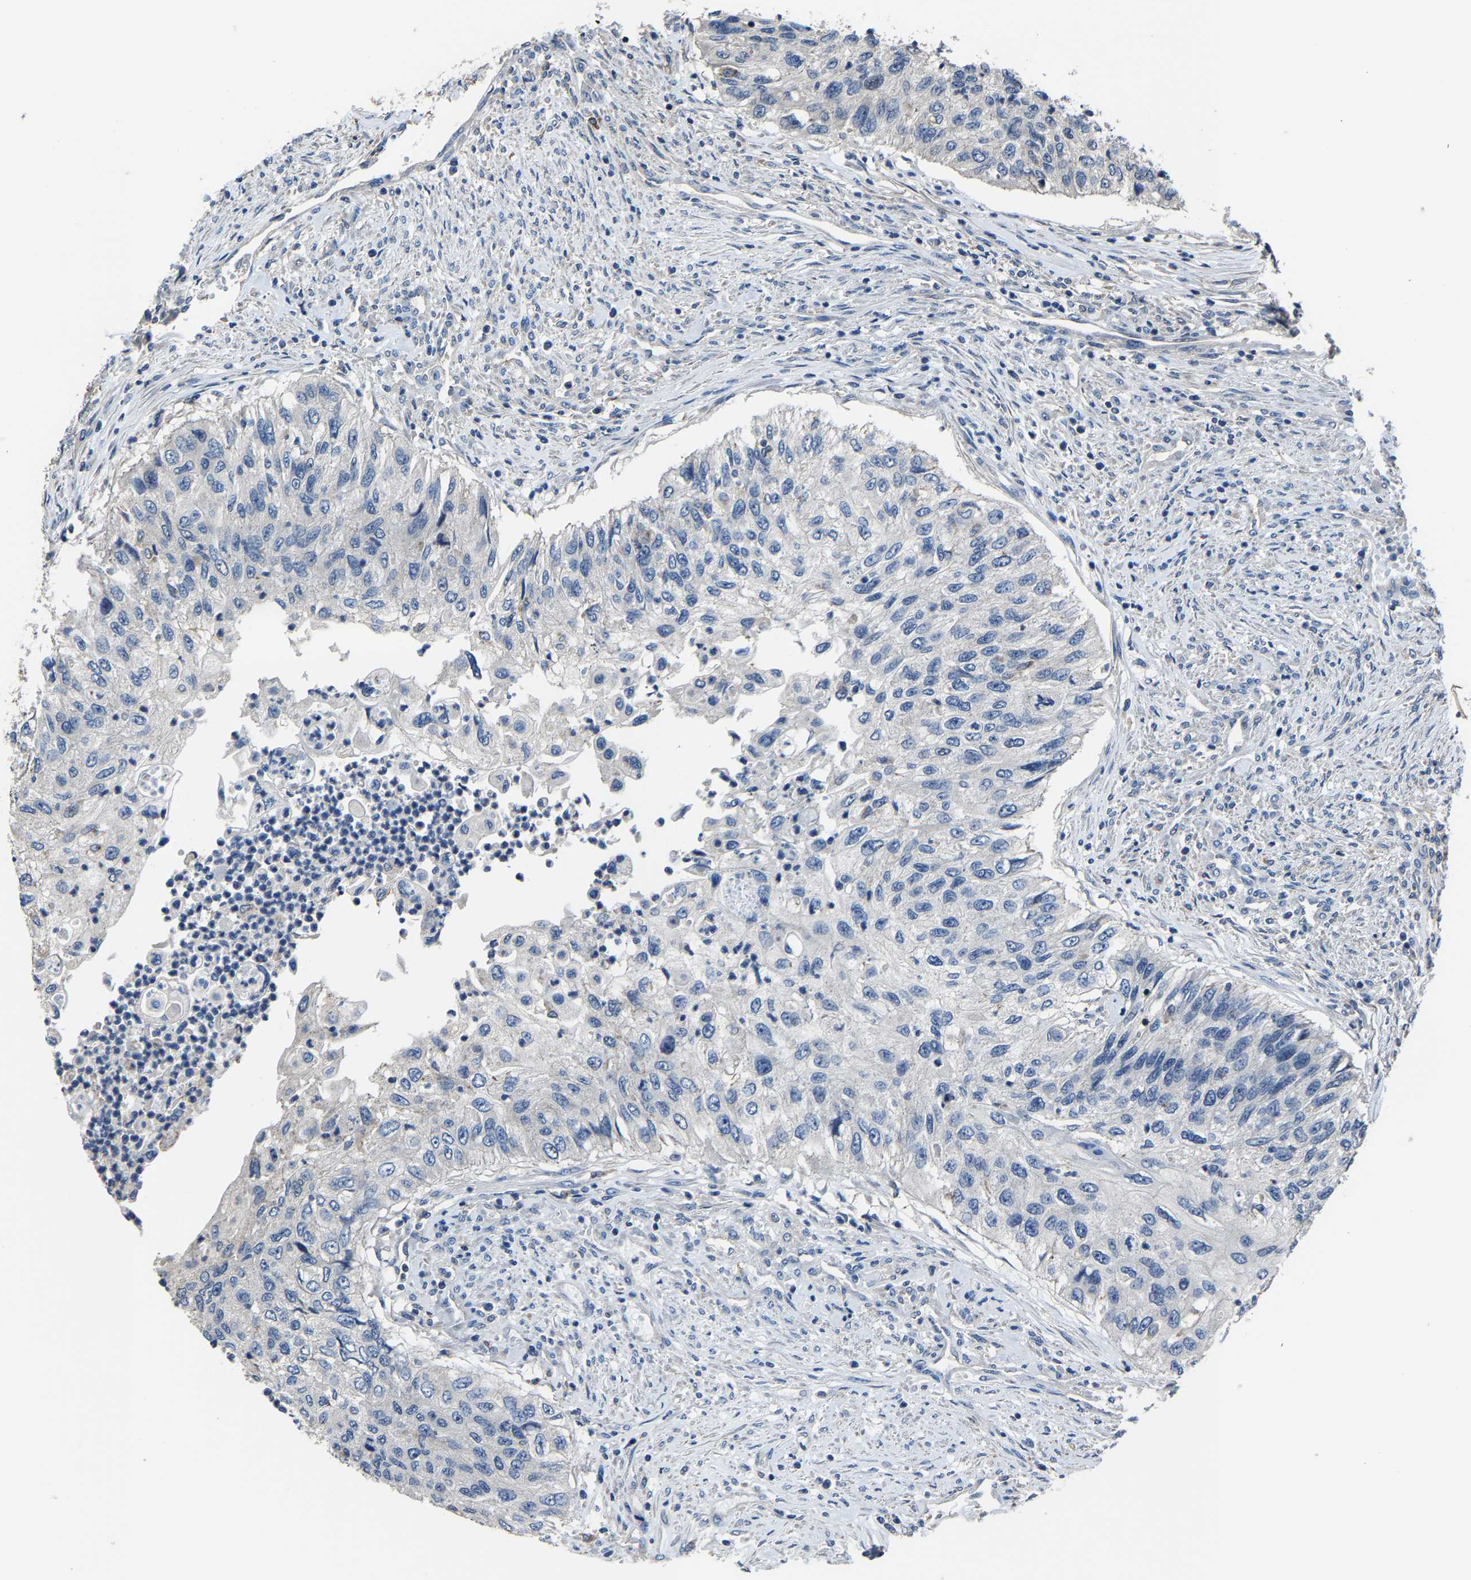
{"staining": {"intensity": "negative", "quantity": "none", "location": "none"}, "tissue": "urothelial cancer", "cell_type": "Tumor cells", "image_type": "cancer", "snomed": [{"axis": "morphology", "description": "Urothelial carcinoma, High grade"}, {"axis": "topography", "description": "Urinary bladder"}], "caption": "Immunohistochemistry (IHC) of human high-grade urothelial carcinoma displays no positivity in tumor cells. Brightfield microscopy of IHC stained with DAB (brown) and hematoxylin (blue), captured at high magnification.", "gene": "STRBP", "patient": {"sex": "female", "age": 60}}